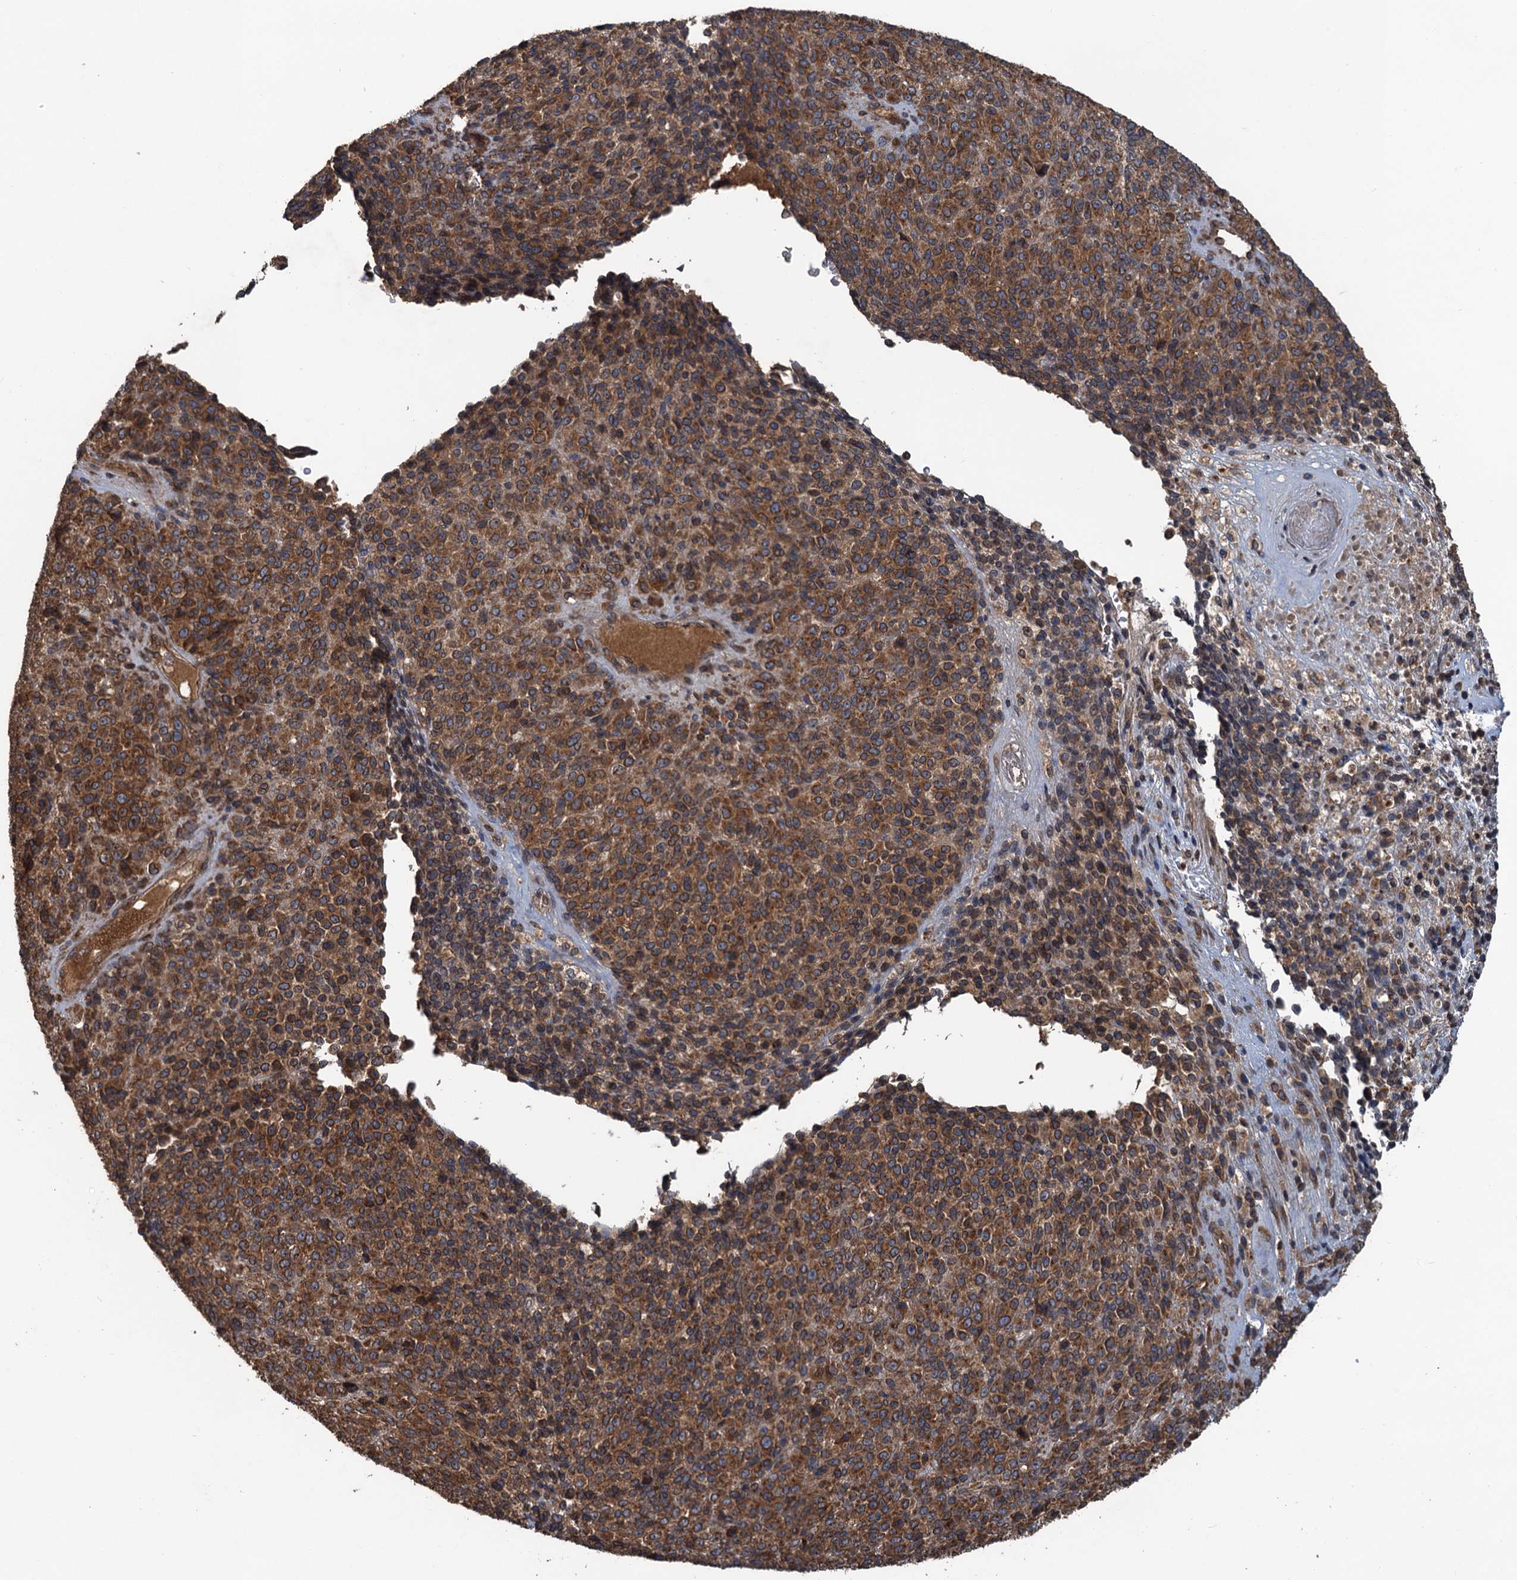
{"staining": {"intensity": "moderate", "quantity": ">75%", "location": "cytoplasmic/membranous"}, "tissue": "melanoma", "cell_type": "Tumor cells", "image_type": "cancer", "snomed": [{"axis": "morphology", "description": "Malignant melanoma, Metastatic site"}, {"axis": "topography", "description": "Brain"}], "caption": "The photomicrograph reveals immunohistochemical staining of malignant melanoma (metastatic site). There is moderate cytoplasmic/membranous staining is appreciated in about >75% of tumor cells.", "gene": "GLE1", "patient": {"sex": "female", "age": 56}}